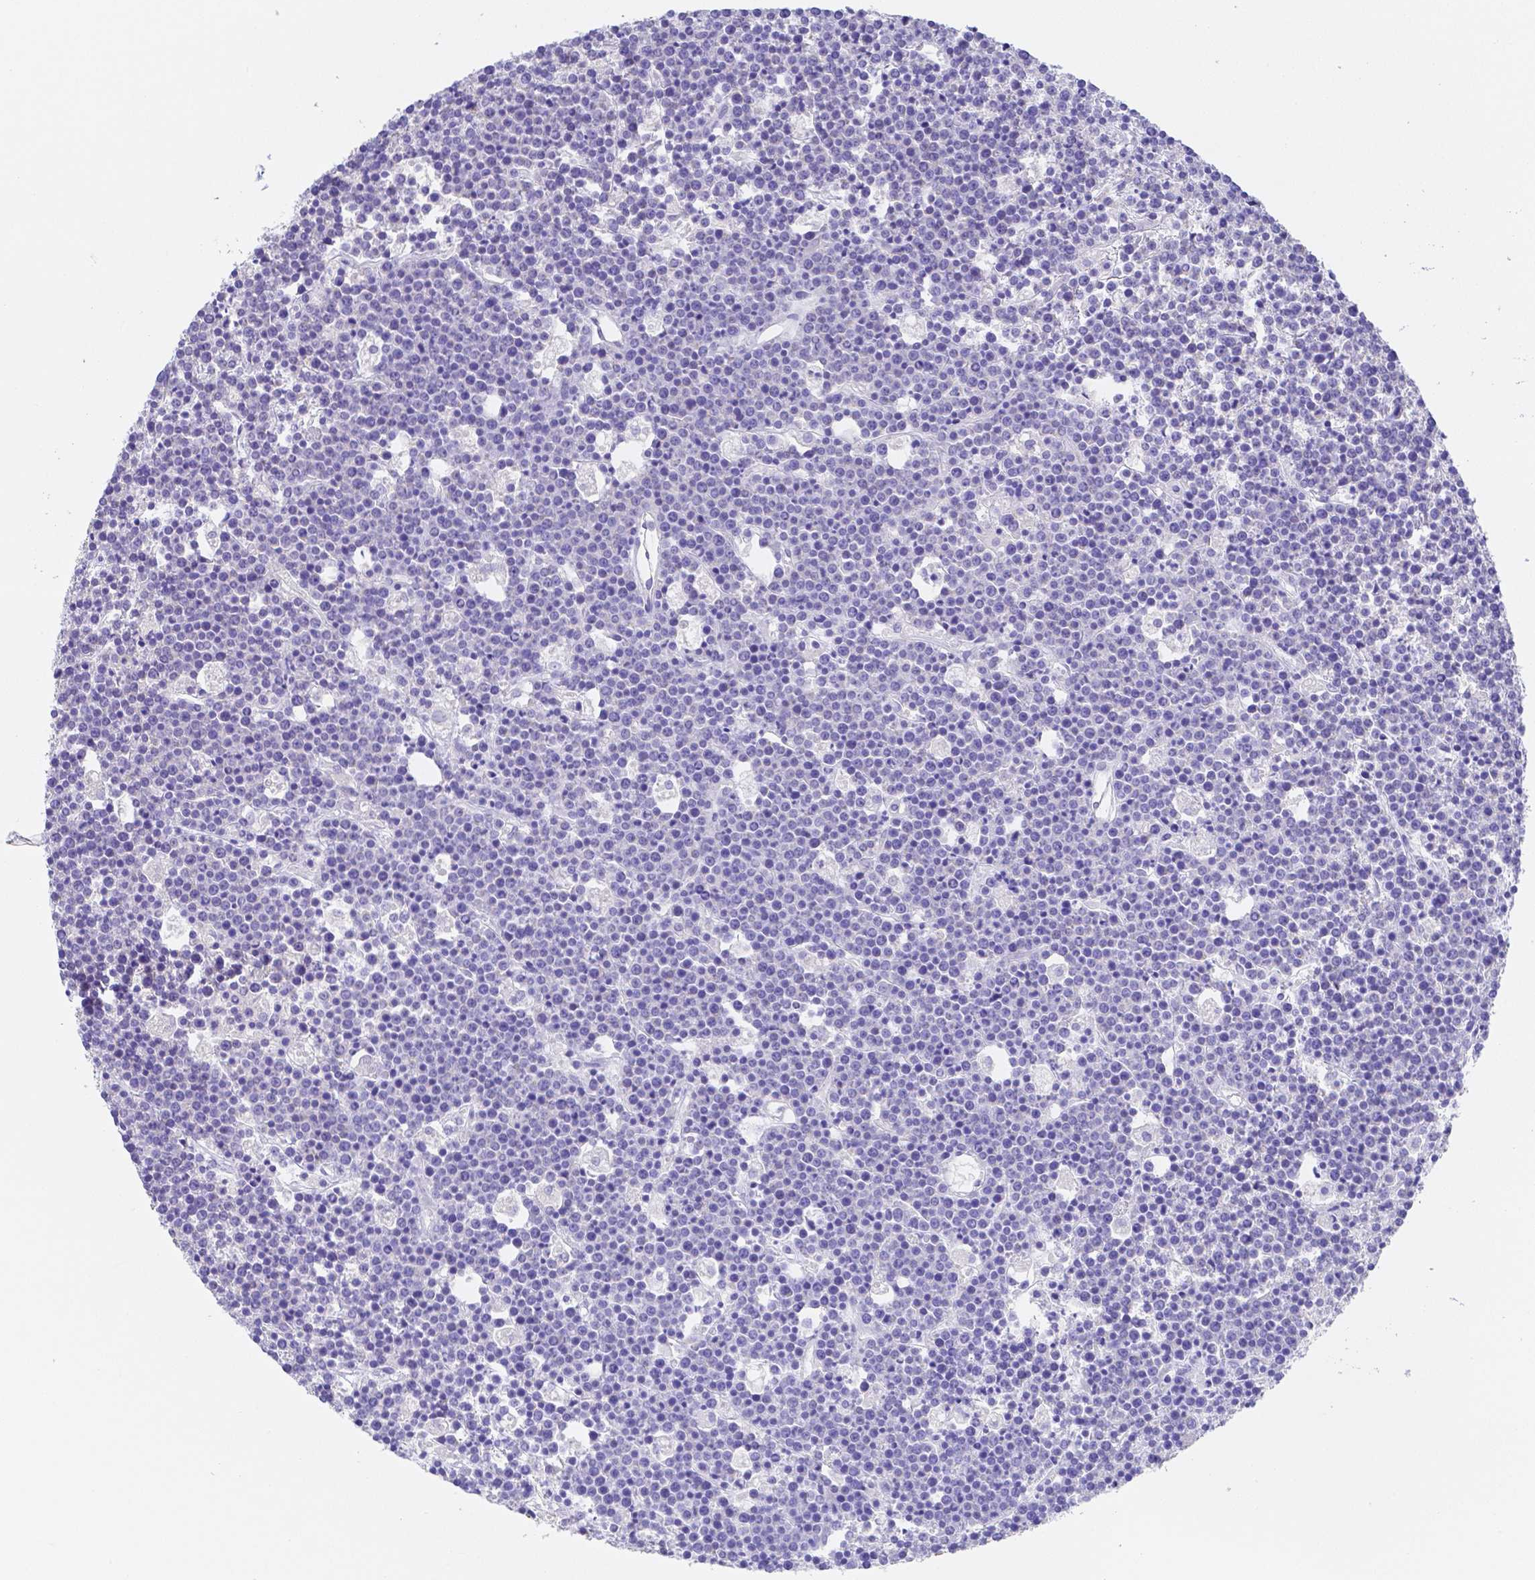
{"staining": {"intensity": "negative", "quantity": "none", "location": "none"}, "tissue": "lymphoma", "cell_type": "Tumor cells", "image_type": "cancer", "snomed": [{"axis": "morphology", "description": "Malignant lymphoma, non-Hodgkin's type, High grade"}, {"axis": "topography", "description": "Ovary"}], "caption": "This is an immunohistochemistry image of human malignant lymphoma, non-Hodgkin's type (high-grade). There is no staining in tumor cells.", "gene": "ZG16B", "patient": {"sex": "female", "age": 56}}